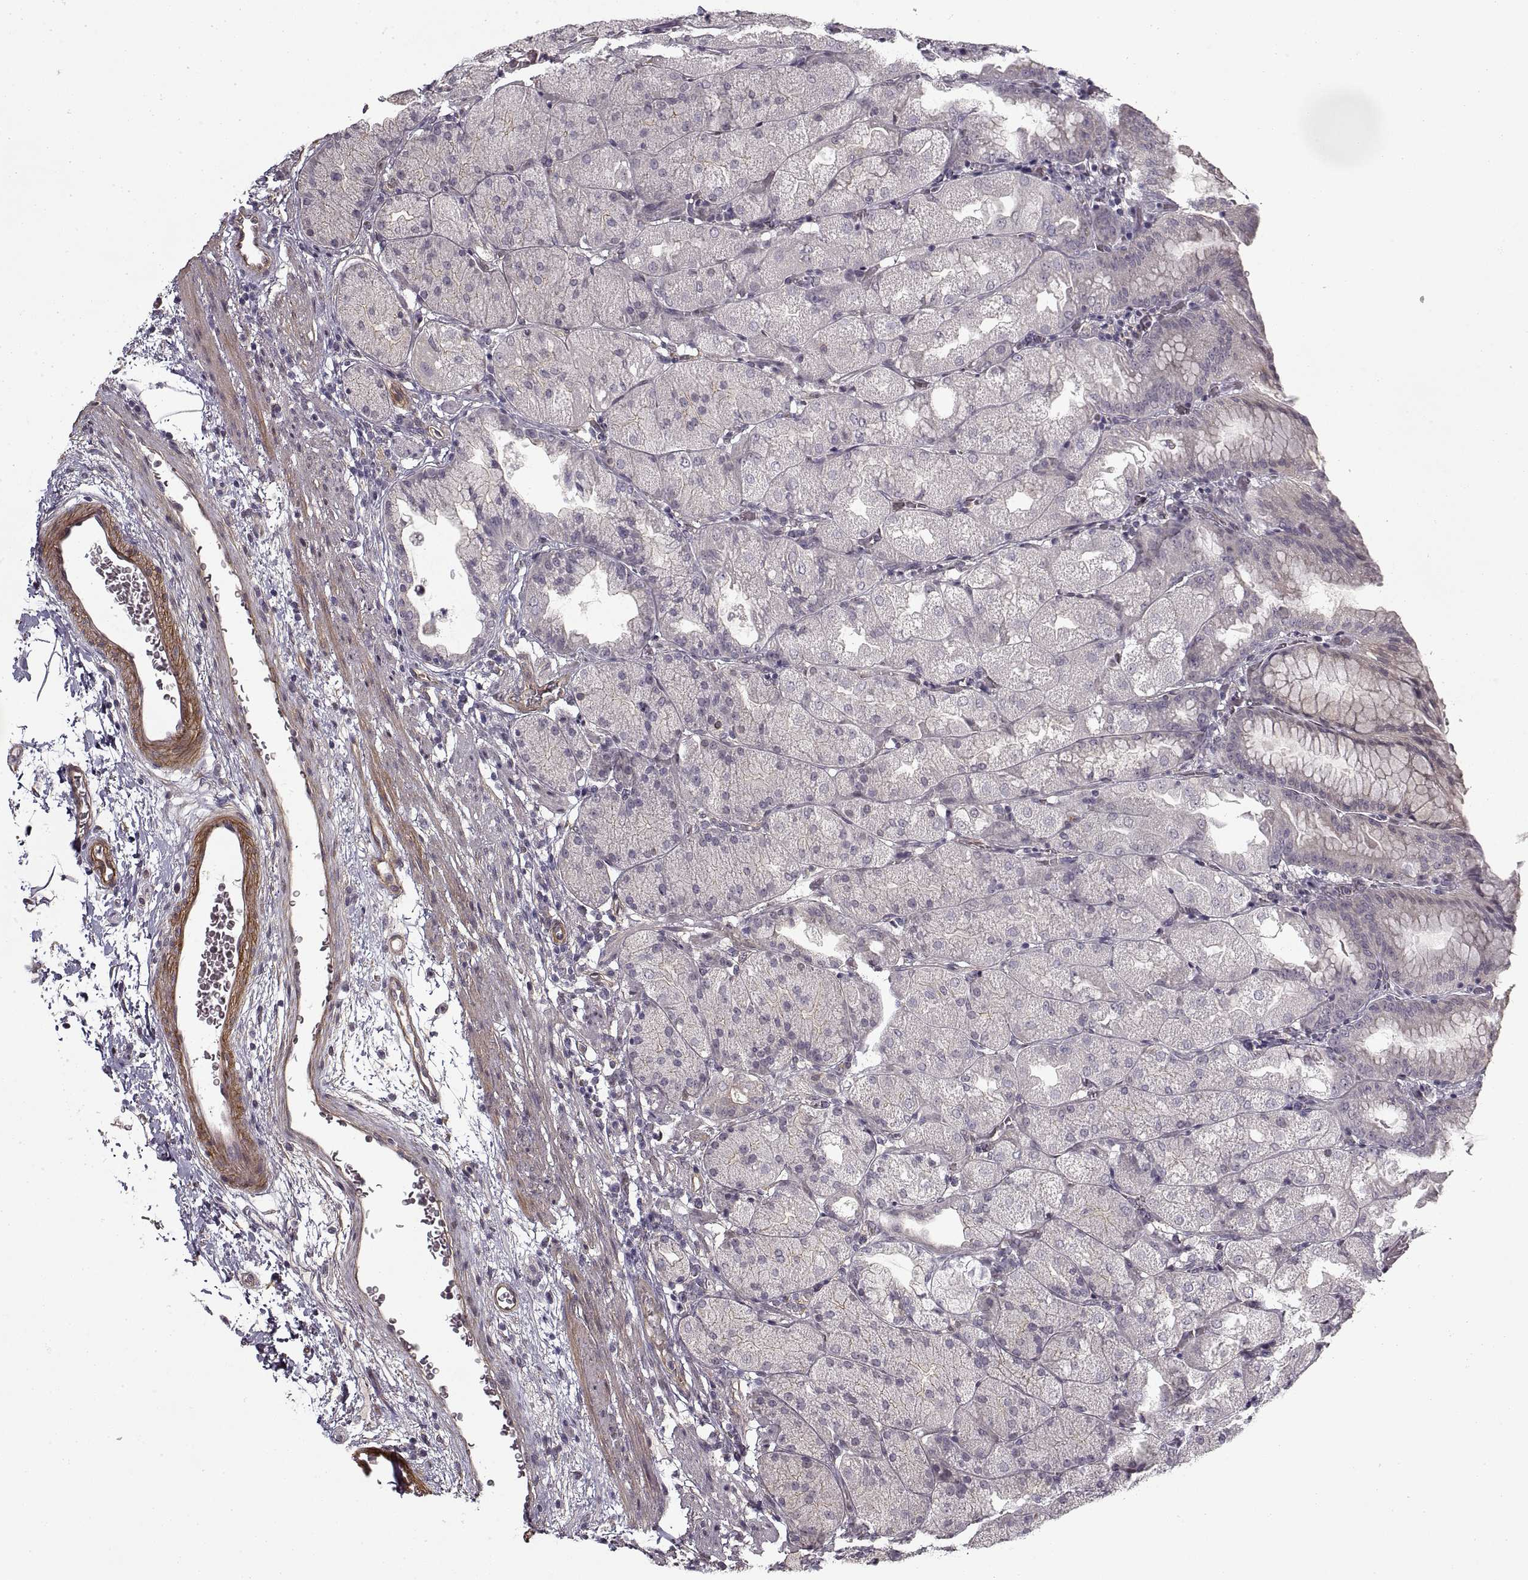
{"staining": {"intensity": "negative", "quantity": "none", "location": "none"}, "tissue": "stomach", "cell_type": "Glandular cells", "image_type": "normal", "snomed": [{"axis": "morphology", "description": "Normal tissue, NOS"}, {"axis": "topography", "description": "Stomach, upper"}, {"axis": "topography", "description": "Stomach"}, {"axis": "topography", "description": "Stomach, lower"}], "caption": "Glandular cells are negative for brown protein staining in benign stomach. Nuclei are stained in blue.", "gene": "LAMB2", "patient": {"sex": "male", "age": 62}}